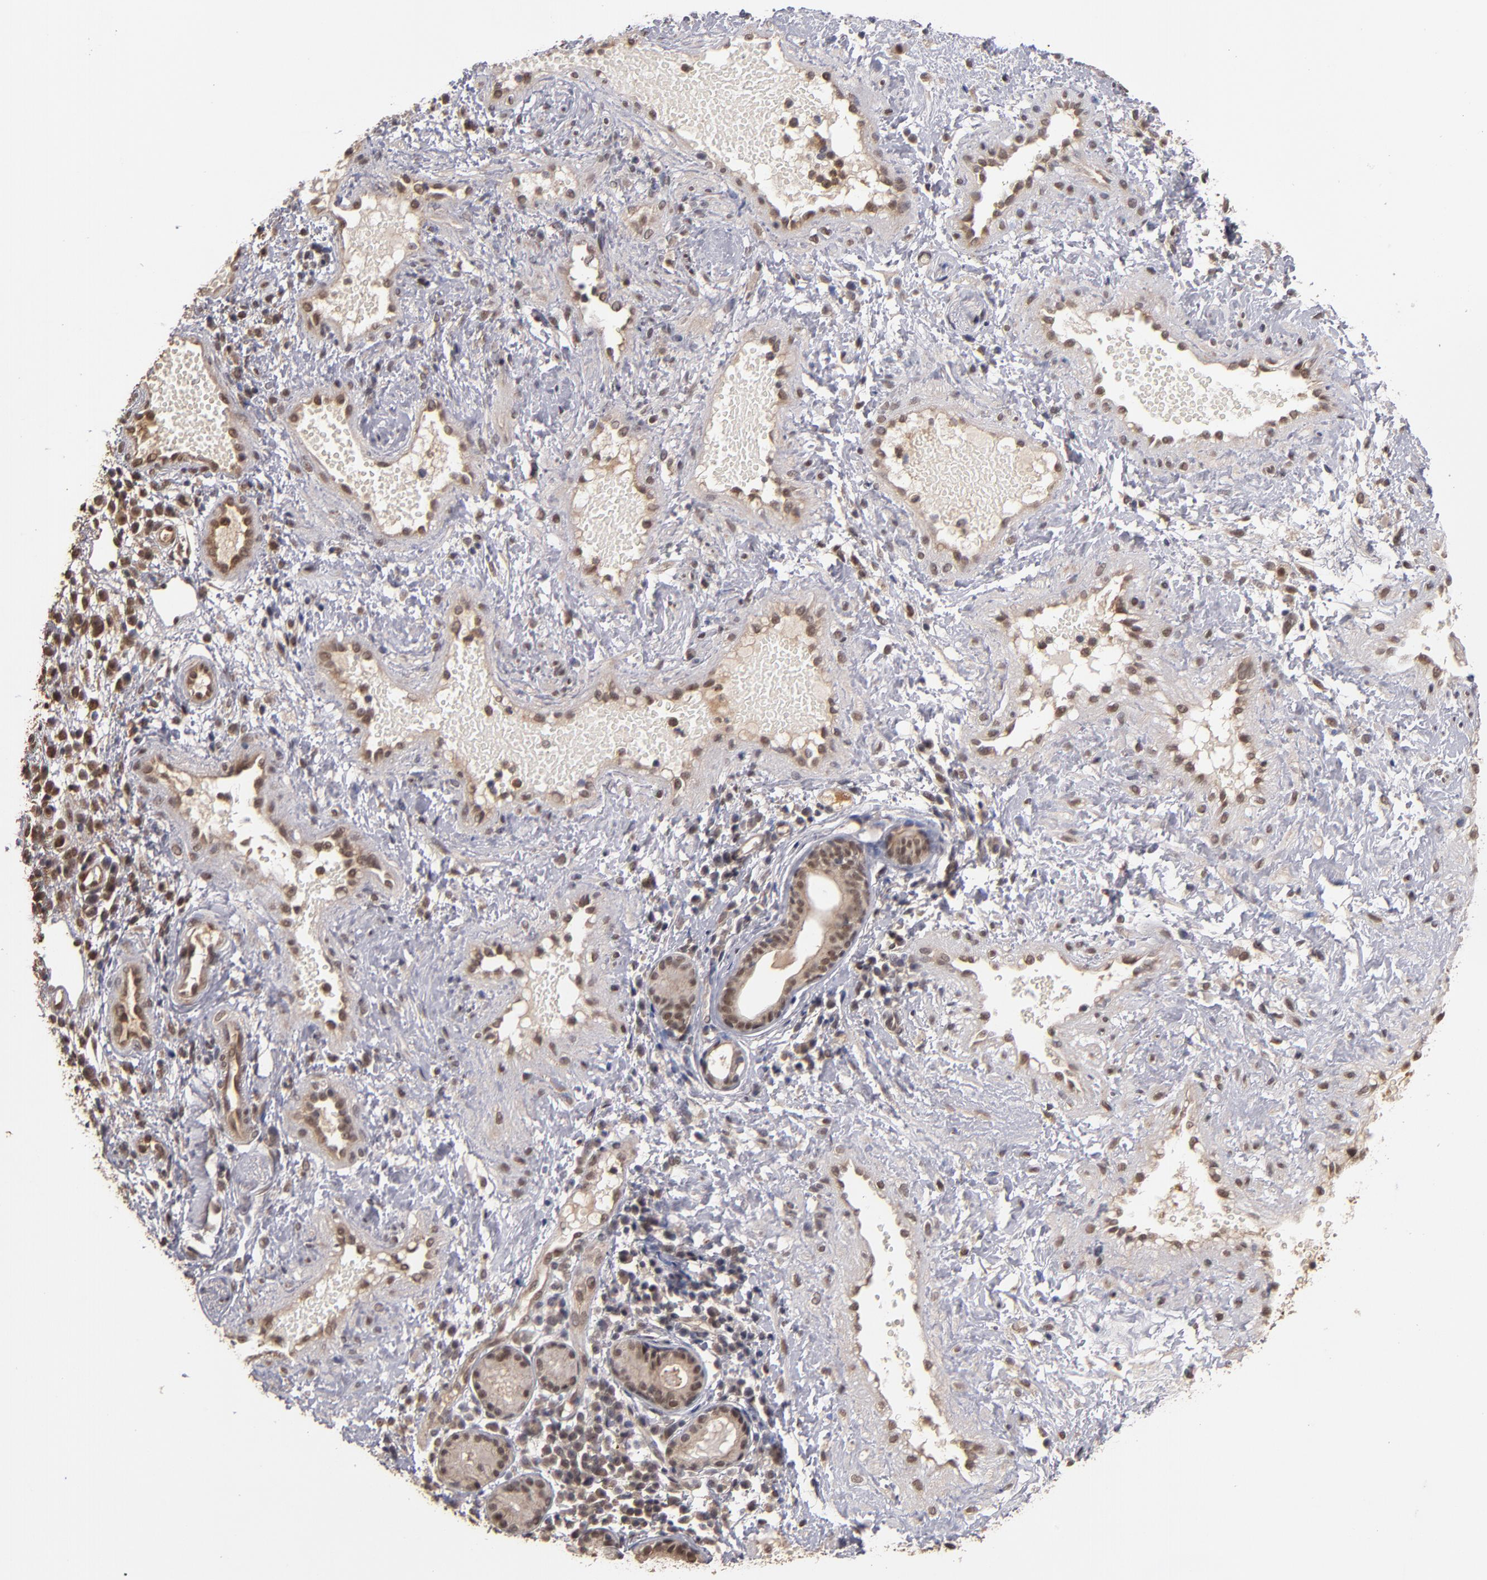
{"staining": {"intensity": "moderate", "quantity": ">75%", "location": "cytoplasmic/membranous"}, "tissue": "nasopharynx", "cell_type": "Respiratory epithelial cells", "image_type": "normal", "snomed": [{"axis": "morphology", "description": "Normal tissue, NOS"}, {"axis": "morphology", "description": "Inflammation, NOS"}, {"axis": "morphology", "description": "Malignant melanoma, Metastatic site"}, {"axis": "topography", "description": "Nasopharynx"}], "caption": "About >75% of respiratory epithelial cells in unremarkable nasopharynx show moderate cytoplasmic/membranous protein expression as visualized by brown immunohistochemical staining.", "gene": "CUL5", "patient": {"sex": "female", "age": 55}}